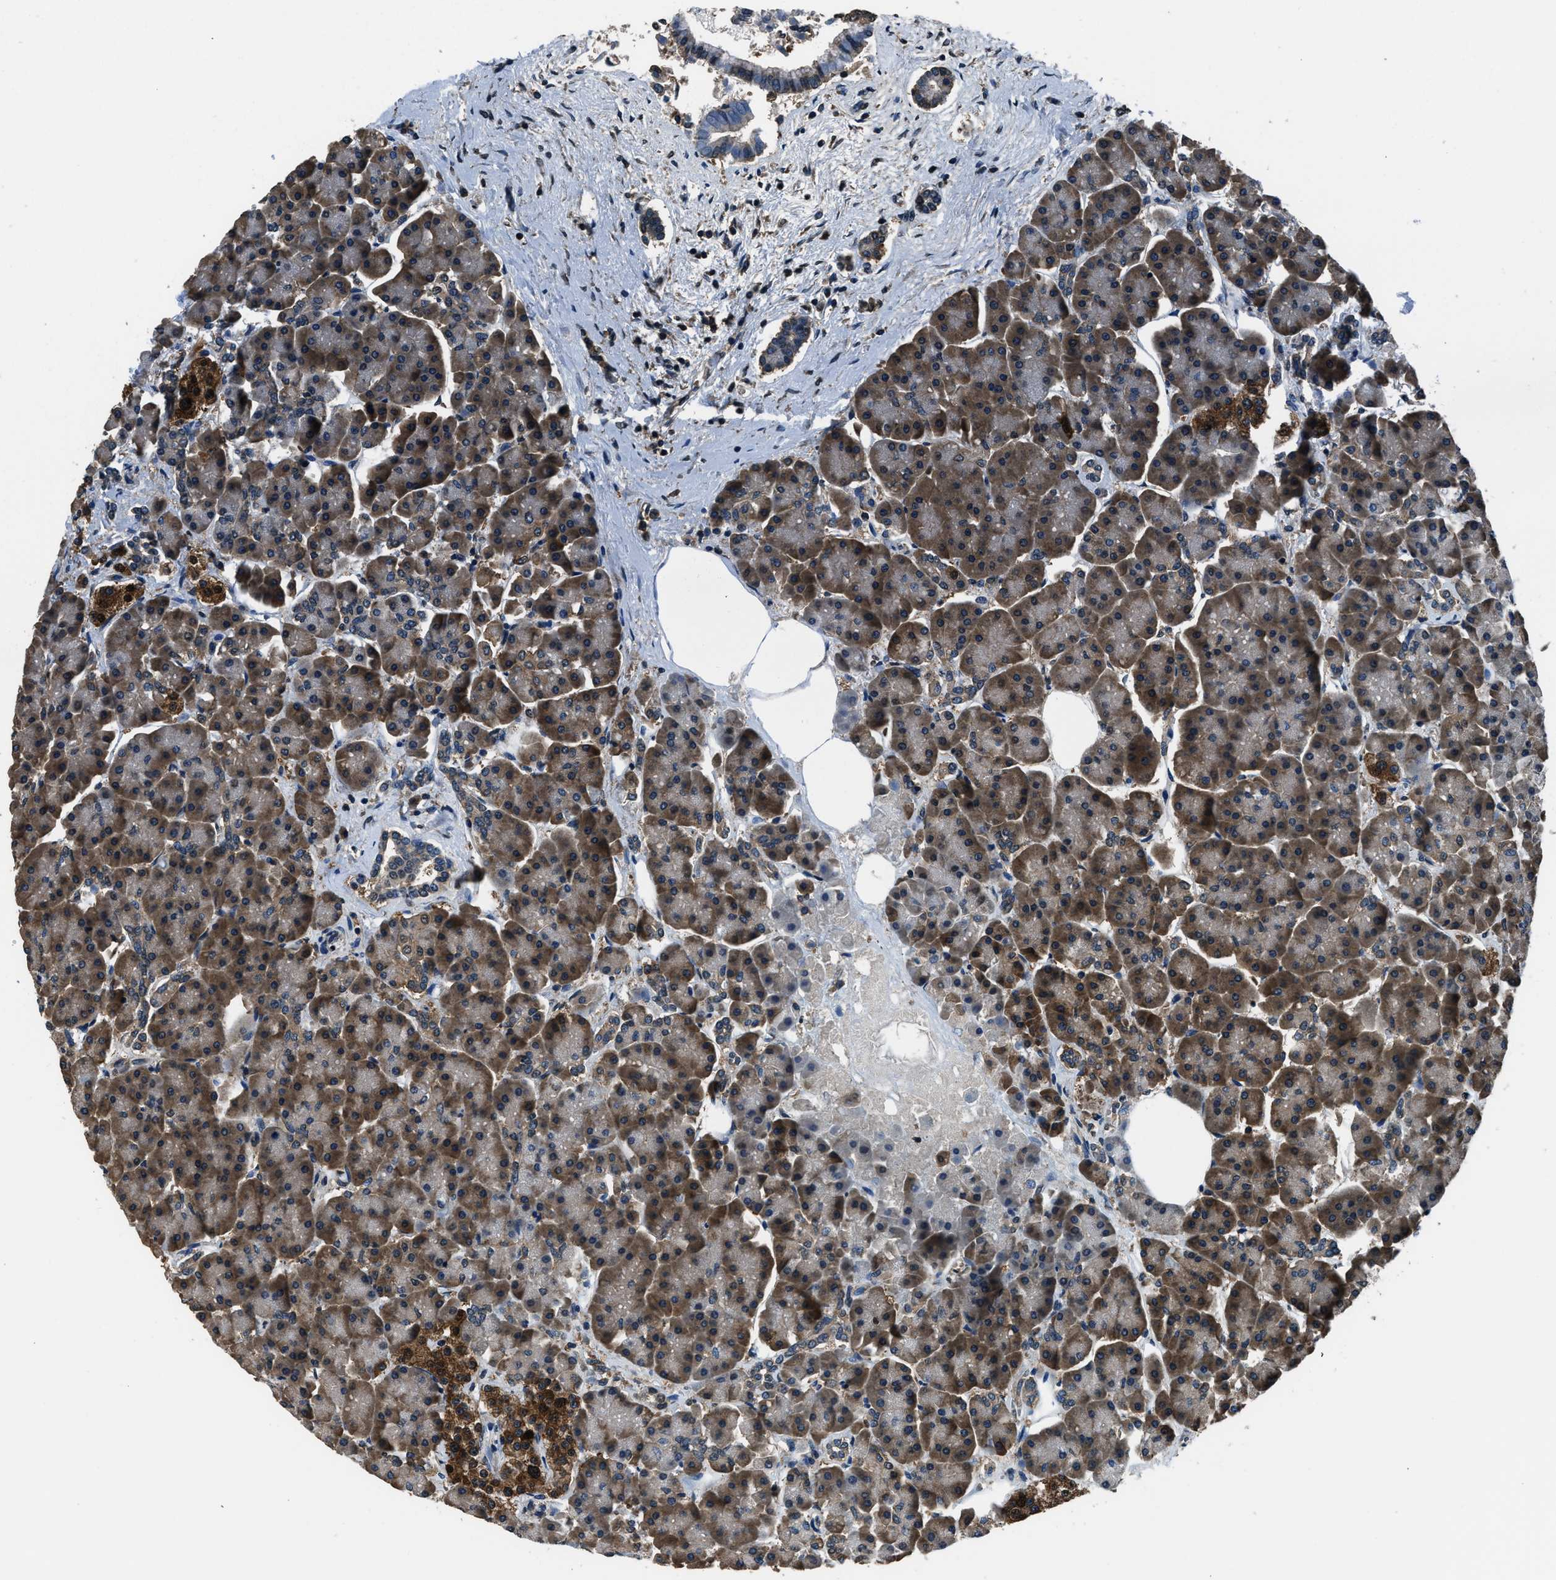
{"staining": {"intensity": "strong", "quantity": ">75%", "location": "cytoplasmic/membranous"}, "tissue": "pancreas", "cell_type": "Exocrine glandular cells", "image_type": "normal", "snomed": [{"axis": "morphology", "description": "Normal tissue, NOS"}, {"axis": "topography", "description": "Pancreas"}], "caption": "Immunohistochemistry (IHC) photomicrograph of unremarkable pancreas: human pancreas stained using immunohistochemistry (IHC) shows high levels of strong protein expression localized specifically in the cytoplasmic/membranous of exocrine glandular cells, appearing as a cytoplasmic/membranous brown color.", "gene": "ARFGAP2", "patient": {"sex": "female", "age": 70}}